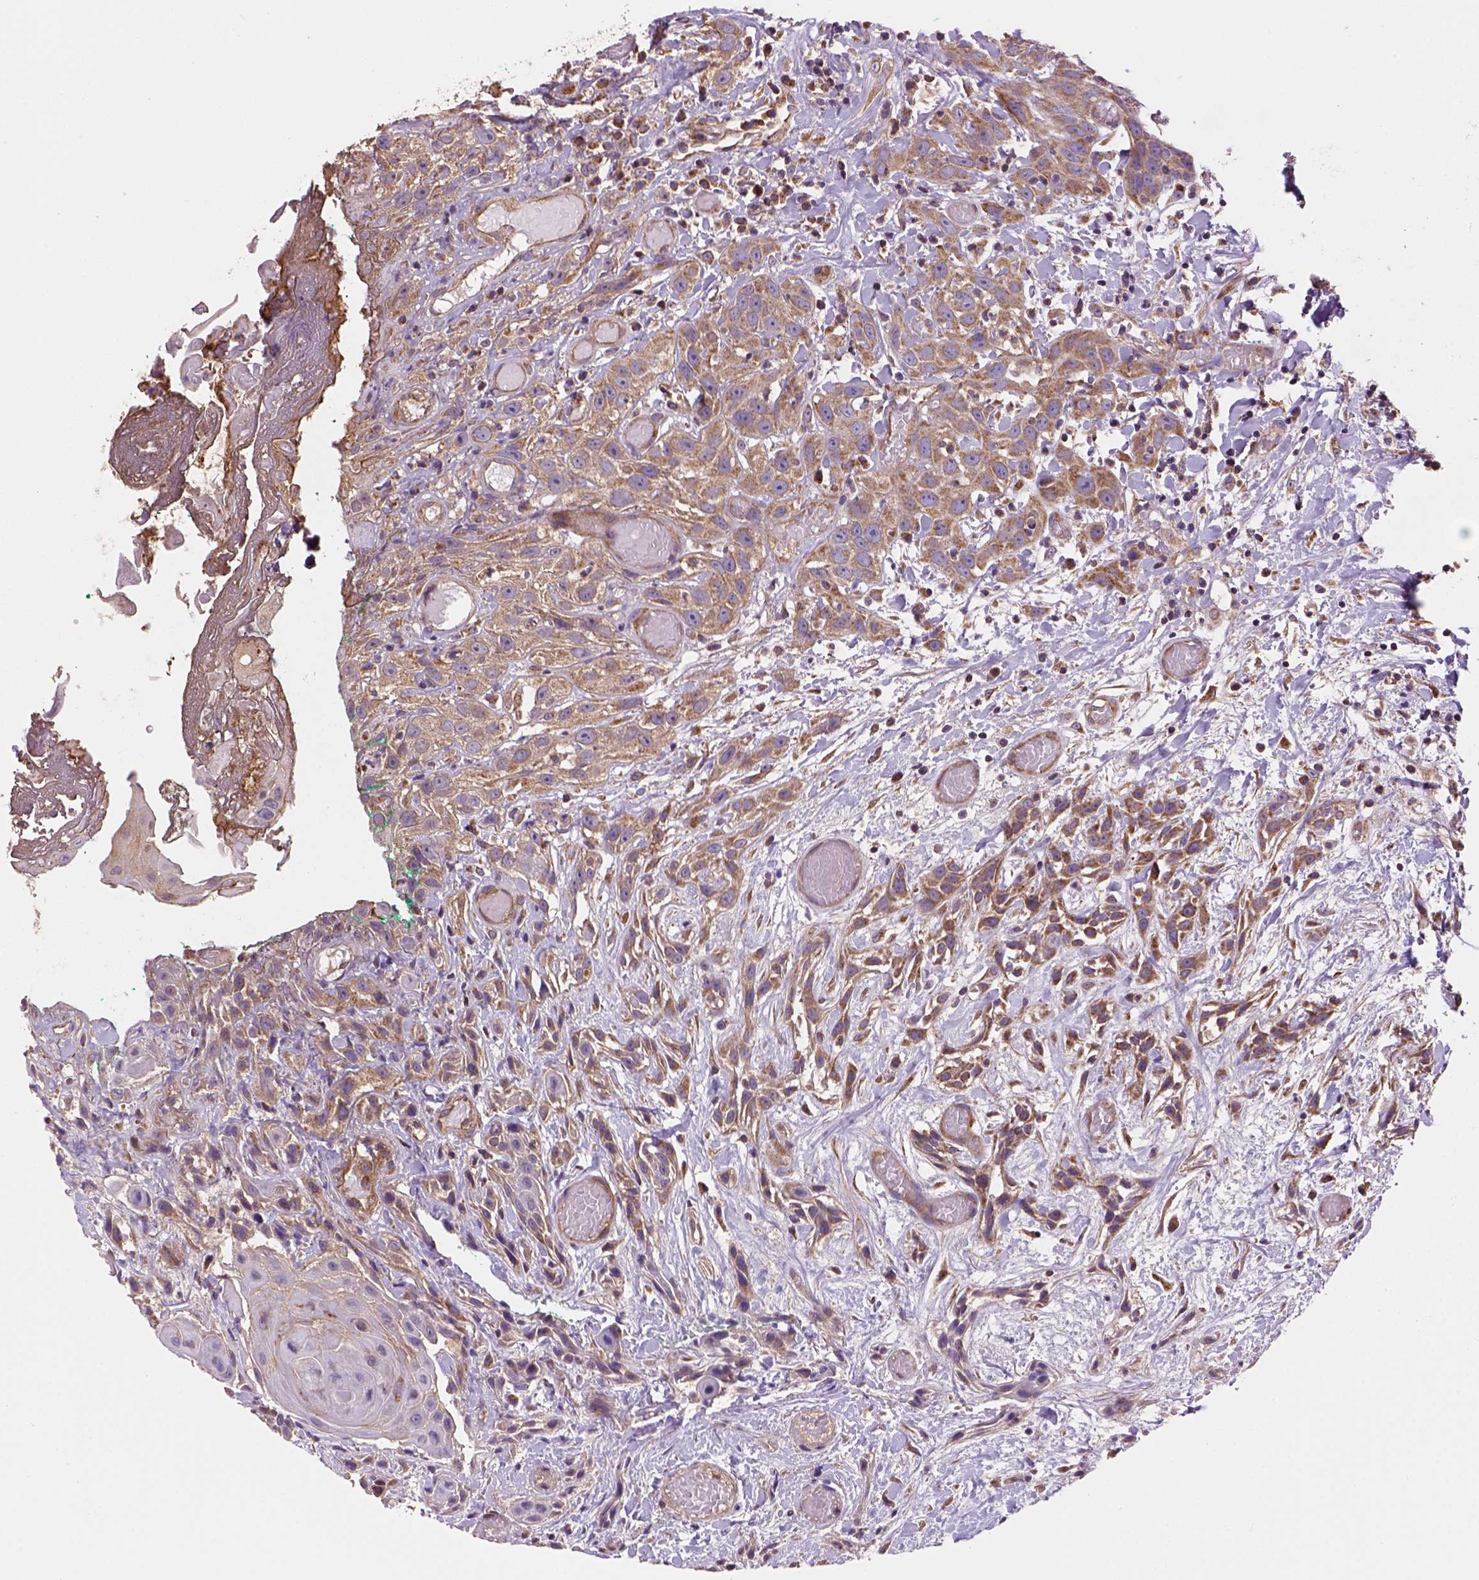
{"staining": {"intensity": "moderate", "quantity": "25%-75%", "location": "cytoplasmic/membranous"}, "tissue": "head and neck cancer", "cell_type": "Tumor cells", "image_type": "cancer", "snomed": [{"axis": "morphology", "description": "Normal tissue, NOS"}, {"axis": "morphology", "description": "Squamous cell carcinoma, NOS"}, {"axis": "topography", "description": "Oral tissue"}, {"axis": "topography", "description": "Salivary gland"}, {"axis": "topography", "description": "Head-Neck"}], "caption": "The histopathology image reveals immunohistochemical staining of squamous cell carcinoma (head and neck). There is moderate cytoplasmic/membranous positivity is appreciated in about 25%-75% of tumor cells. Nuclei are stained in blue.", "gene": "WARS2", "patient": {"sex": "female", "age": 62}}